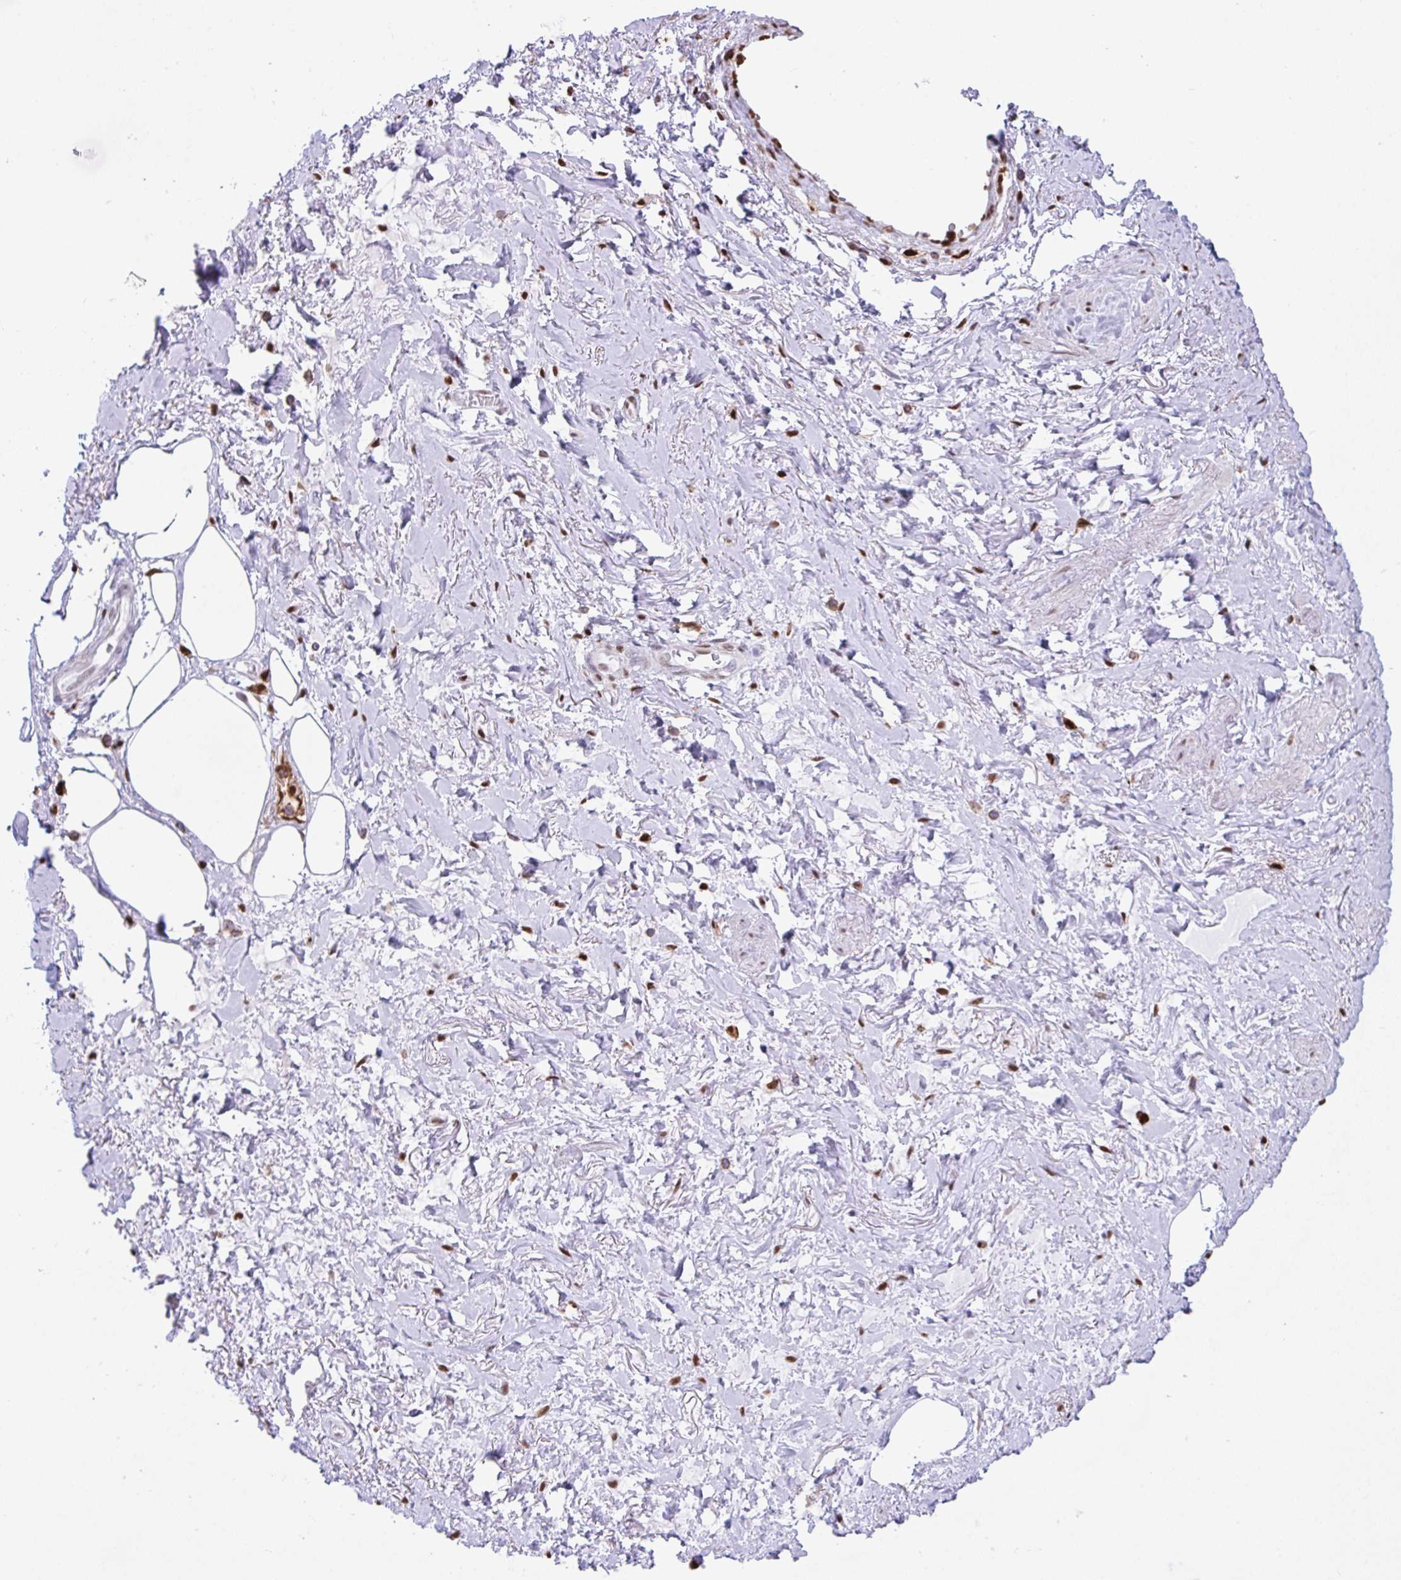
{"staining": {"intensity": "negative", "quantity": "none", "location": "none"}, "tissue": "adipose tissue", "cell_type": "Adipocytes", "image_type": "normal", "snomed": [{"axis": "morphology", "description": "Normal tissue, NOS"}, {"axis": "topography", "description": "Vagina"}, {"axis": "topography", "description": "Peripheral nerve tissue"}], "caption": "The immunohistochemistry histopathology image has no significant positivity in adipocytes of adipose tissue. (Brightfield microscopy of DAB (3,3'-diaminobenzidine) immunohistochemistry (IHC) at high magnification).", "gene": "BTBD10", "patient": {"sex": "female", "age": 71}}